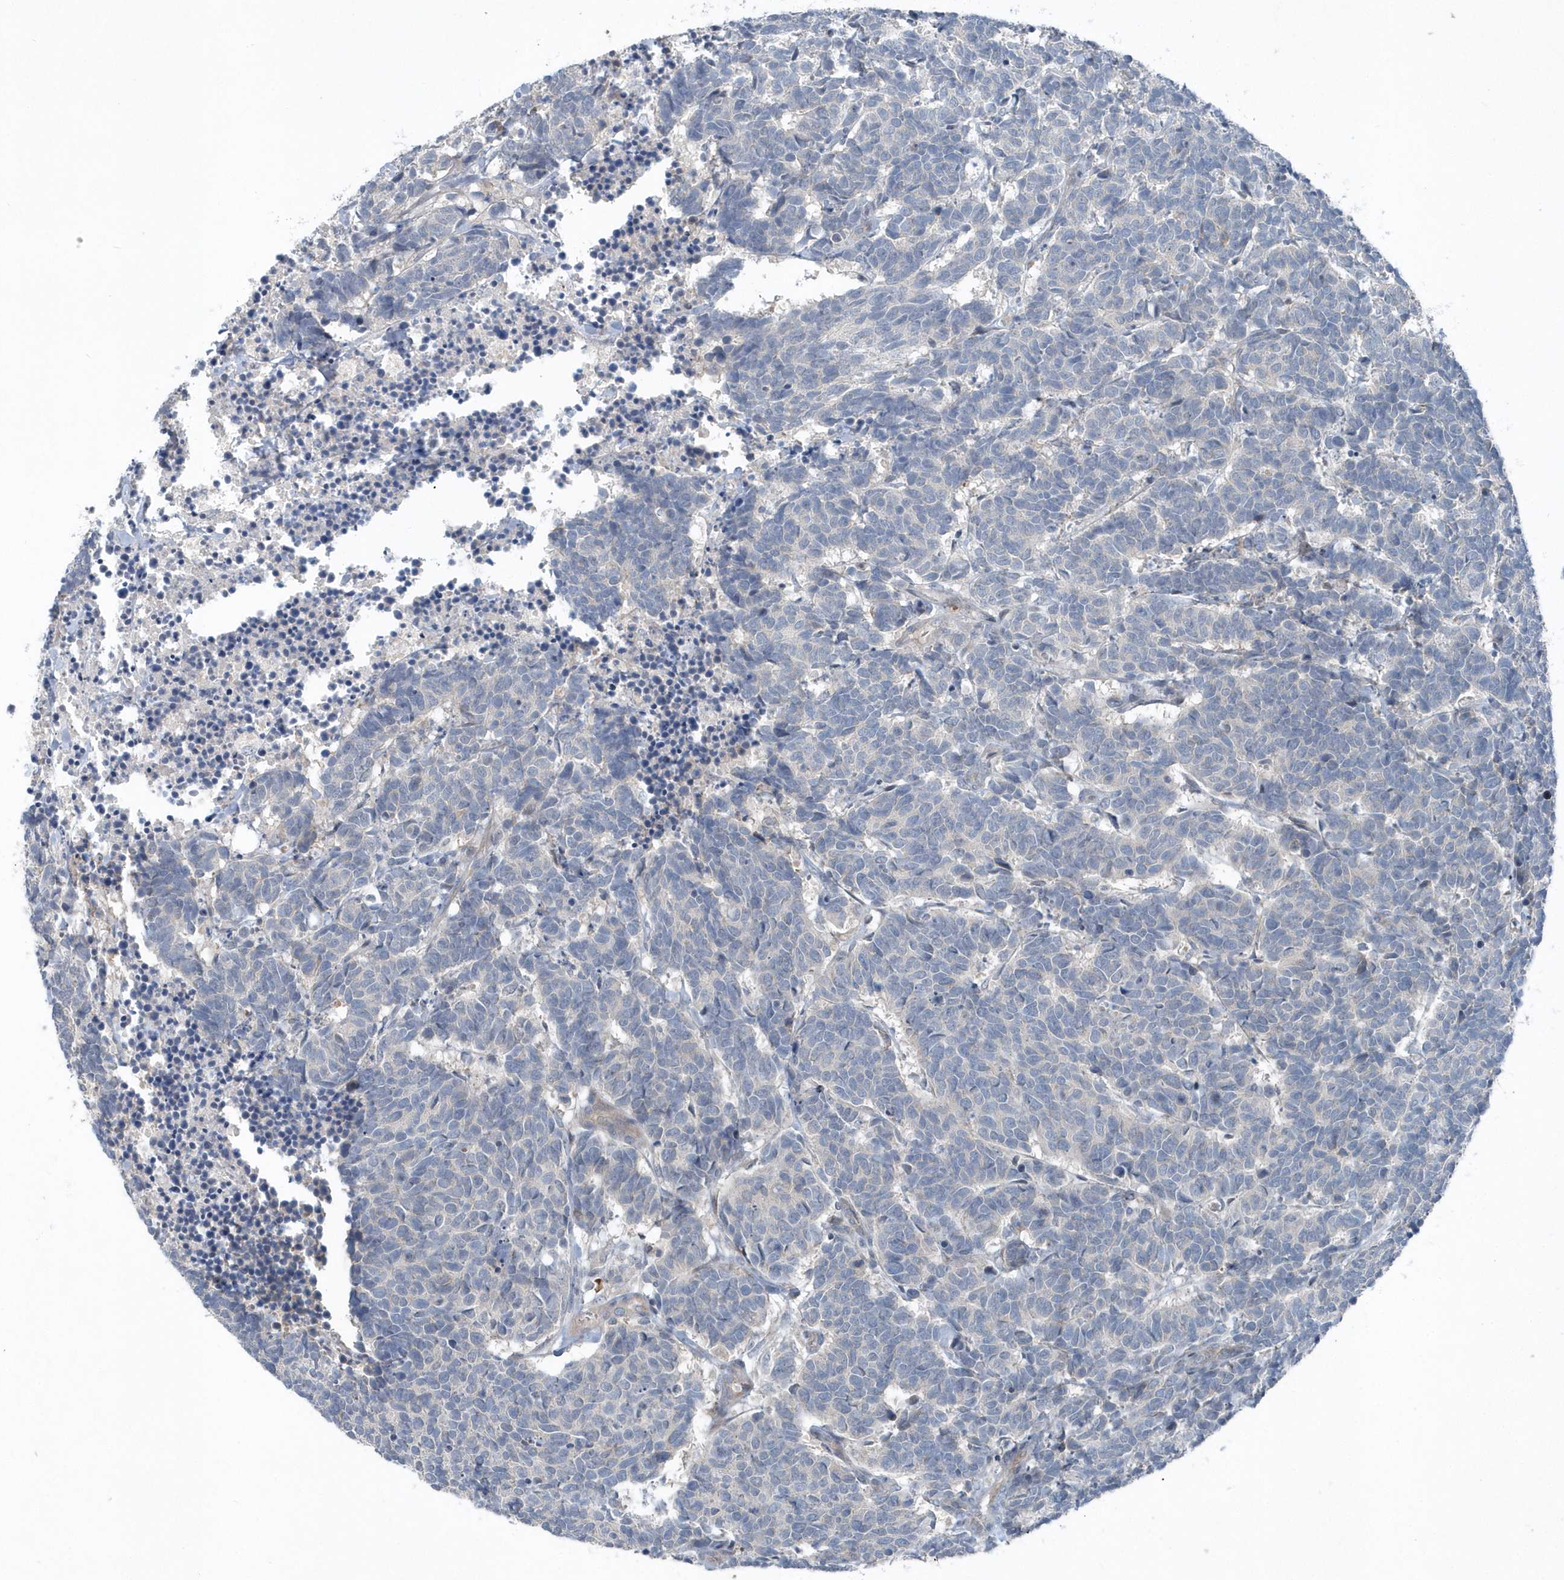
{"staining": {"intensity": "negative", "quantity": "none", "location": "none"}, "tissue": "carcinoid", "cell_type": "Tumor cells", "image_type": "cancer", "snomed": [{"axis": "morphology", "description": "Carcinoma, NOS"}, {"axis": "morphology", "description": "Carcinoid, malignant, NOS"}, {"axis": "topography", "description": "Urinary bladder"}], "caption": "Image shows no protein expression in tumor cells of malignant carcinoid tissue.", "gene": "MCC", "patient": {"sex": "male", "age": 57}}